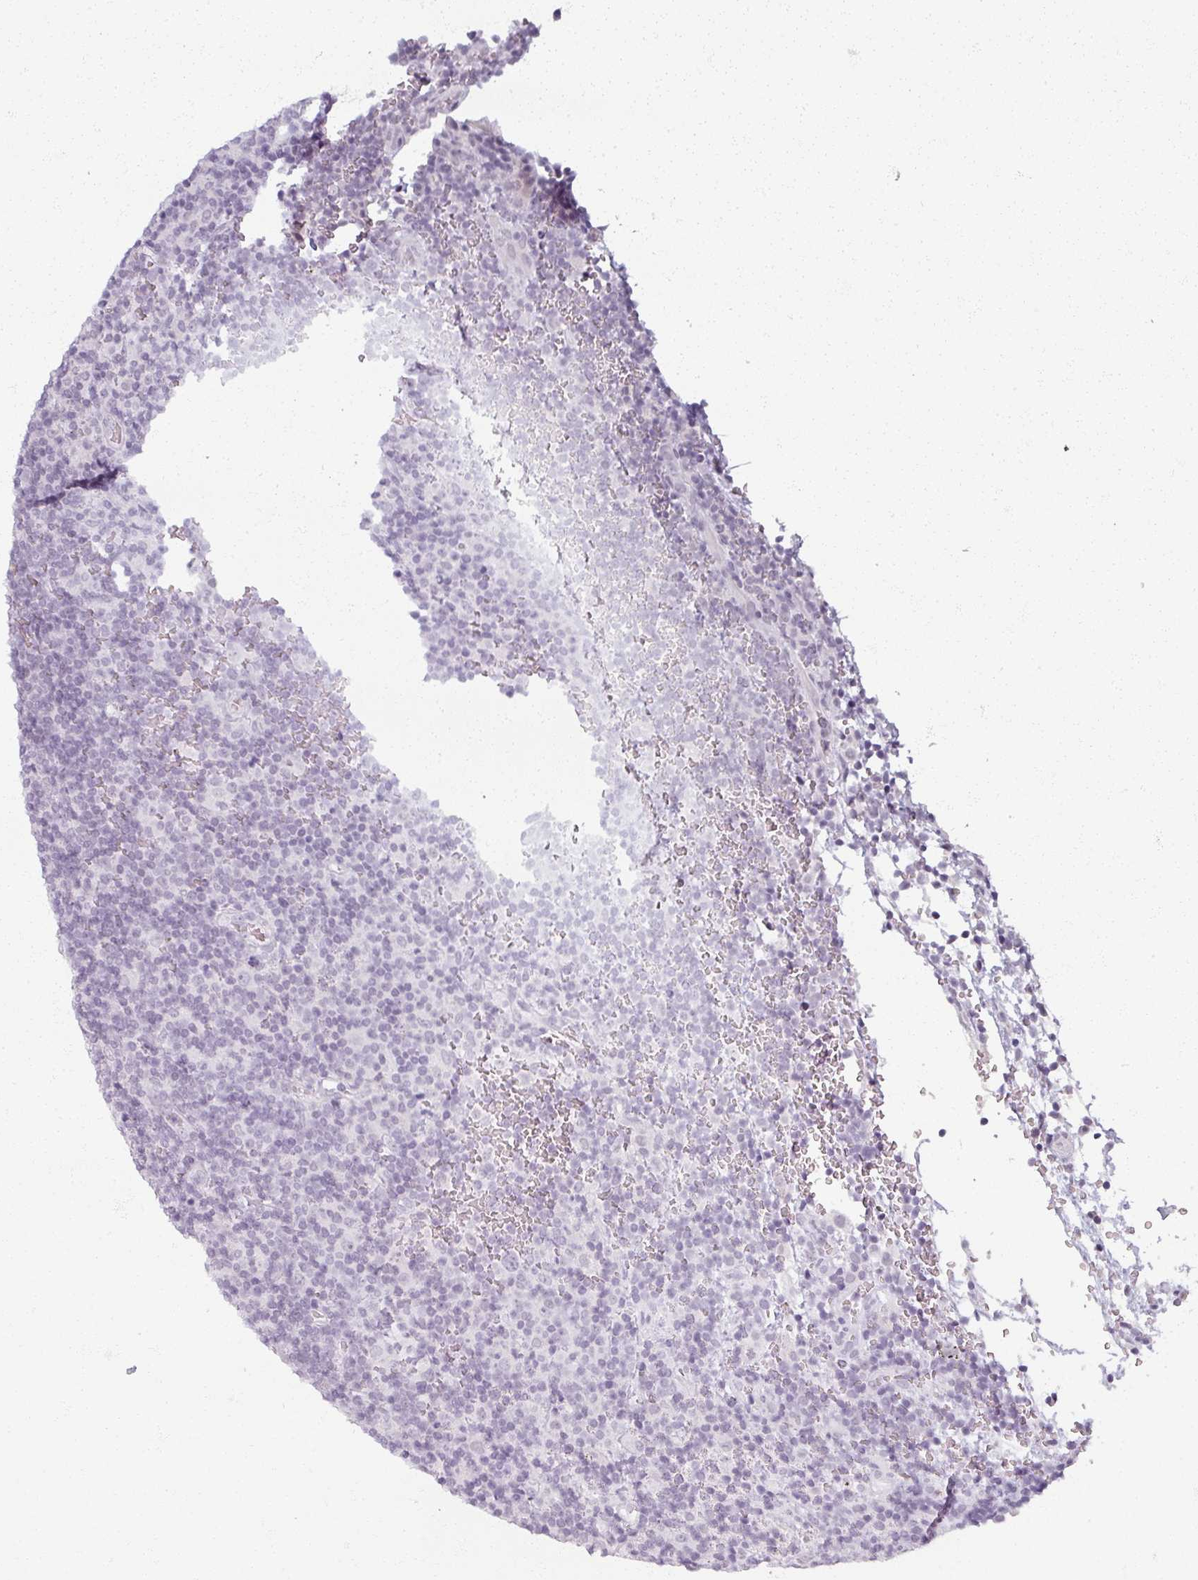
{"staining": {"intensity": "negative", "quantity": "none", "location": "none"}, "tissue": "lymphoma", "cell_type": "Tumor cells", "image_type": "cancer", "snomed": [{"axis": "morphology", "description": "Hodgkin's disease, NOS"}, {"axis": "topography", "description": "Lymph node"}], "caption": "IHC of lymphoma exhibits no positivity in tumor cells.", "gene": "RFPL2", "patient": {"sex": "female", "age": 57}}